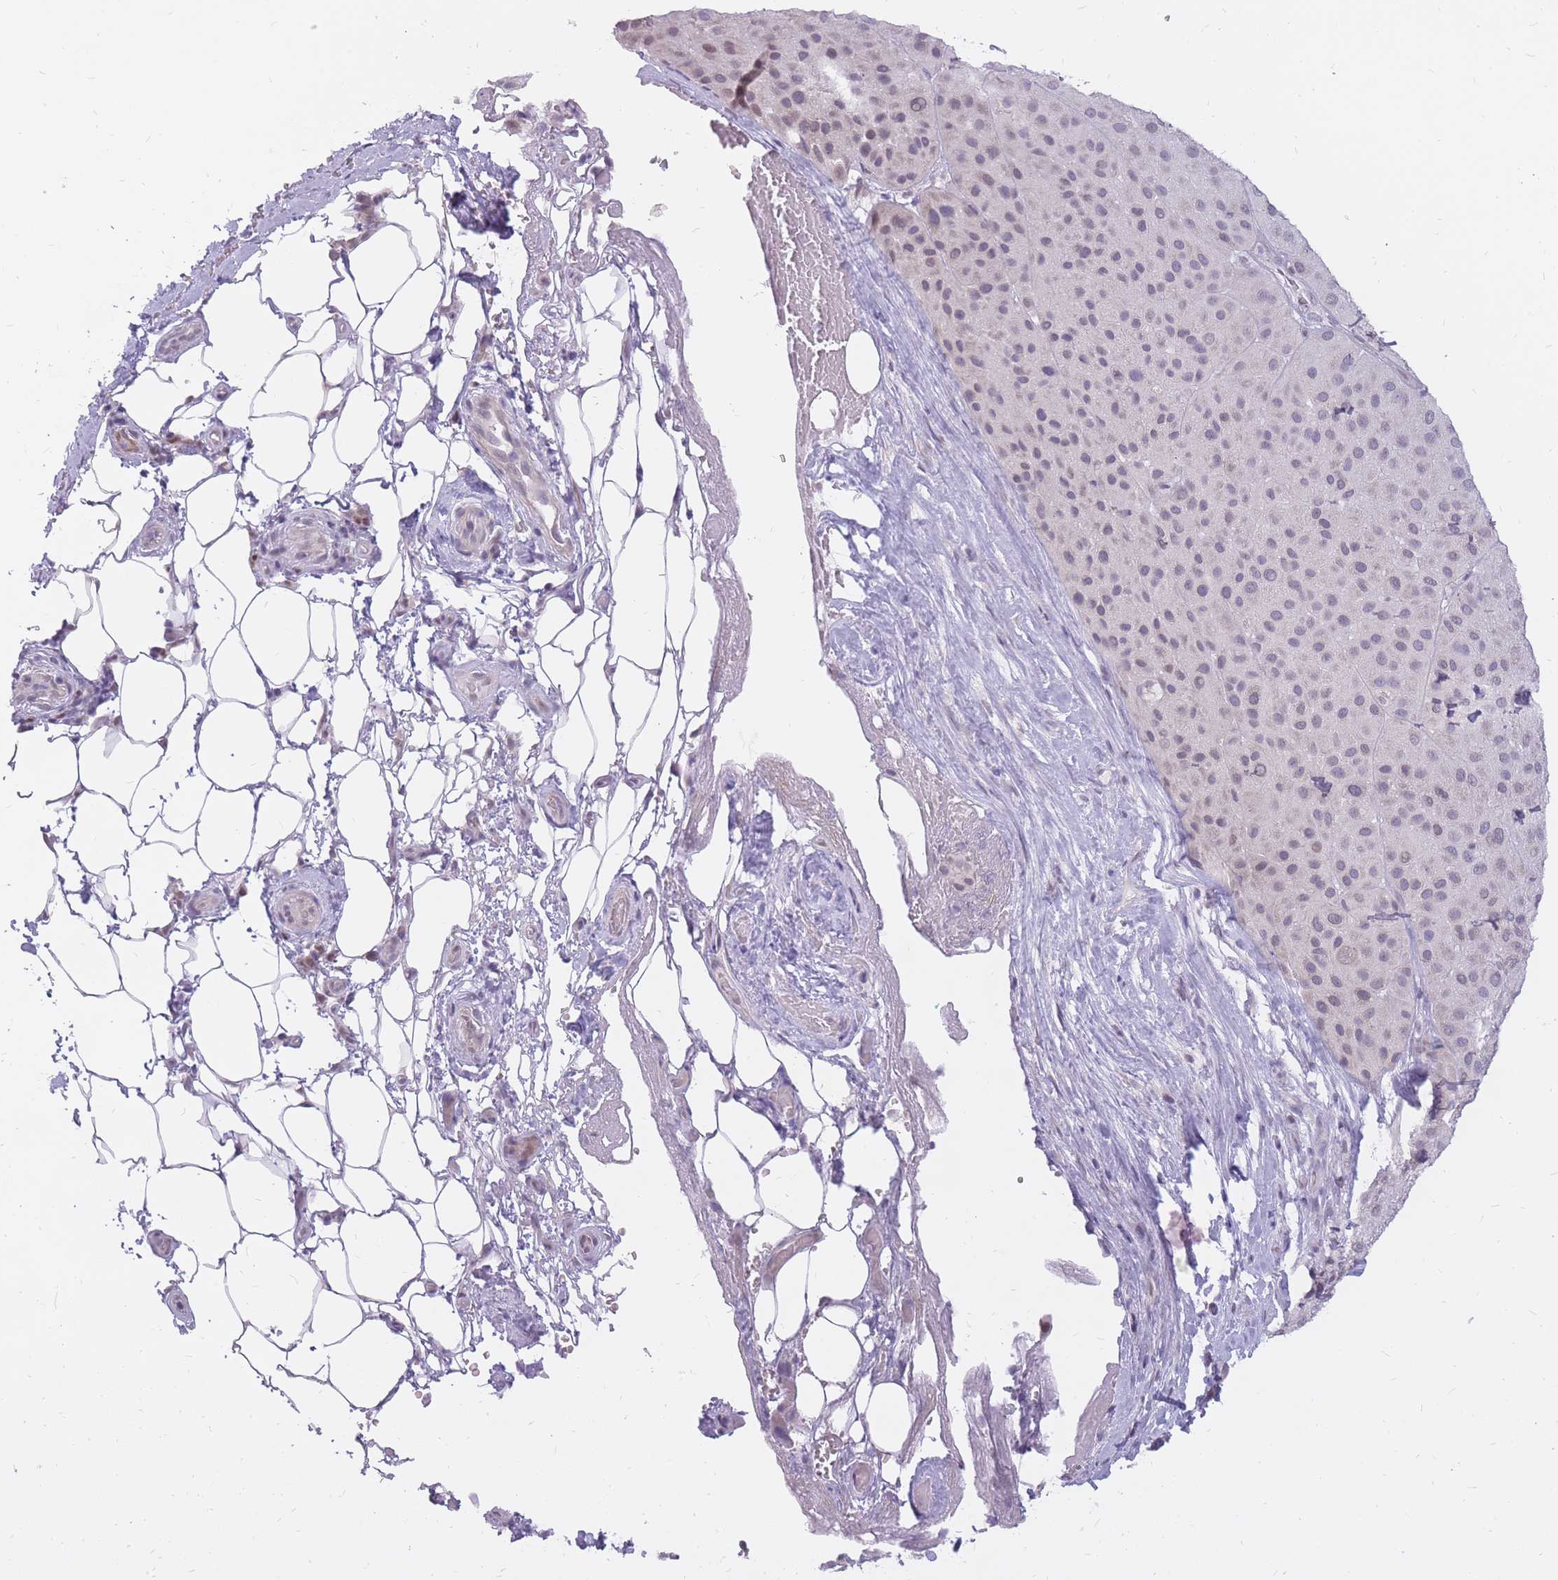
{"staining": {"intensity": "weak", "quantity": "25%-75%", "location": "nuclear"}, "tissue": "melanoma", "cell_type": "Tumor cells", "image_type": "cancer", "snomed": [{"axis": "morphology", "description": "Malignant melanoma, Metastatic site"}, {"axis": "topography", "description": "Smooth muscle"}], "caption": "Protein expression analysis of malignant melanoma (metastatic site) exhibits weak nuclear staining in approximately 25%-75% of tumor cells.", "gene": "POMZP3", "patient": {"sex": "male", "age": 41}}